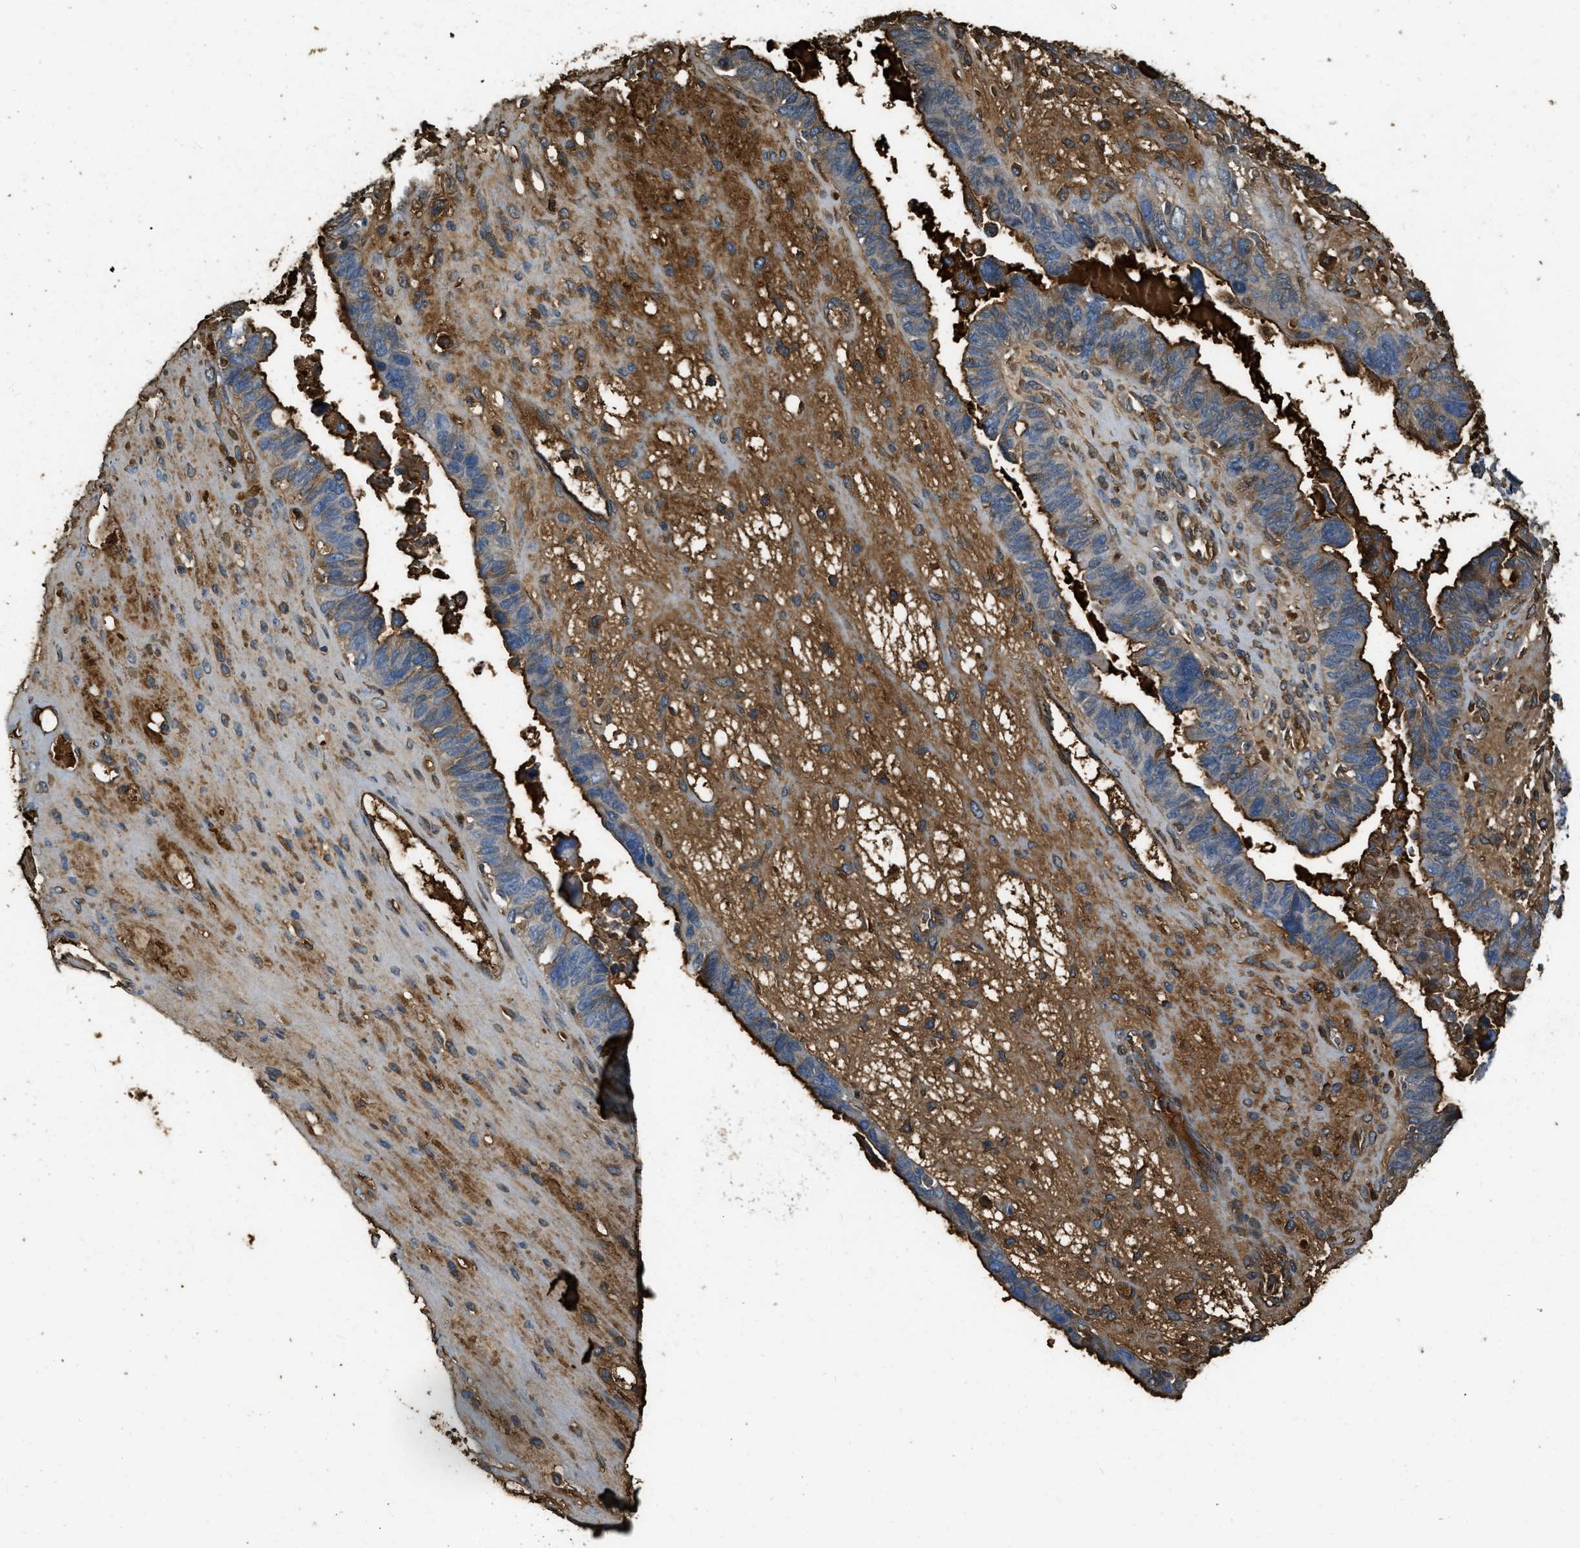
{"staining": {"intensity": "strong", "quantity": ">75%", "location": "cytoplasmic/membranous"}, "tissue": "ovarian cancer", "cell_type": "Tumor cells", "image_type": "cancer", "snomed": [{"axis": "morphology", "description": "Cystadenocarcinoma, serous, NOS"}, {"axis": "topography", "description": "Ovary"}], "caption": "Ovarian serous cystadenocarcinoma stained with IHC shows strong cytoplasmic/membranous positivity in about >75% of tumor cells.", "gene": "PRTN3", "patient": {"sex": "female", "age": 79}}